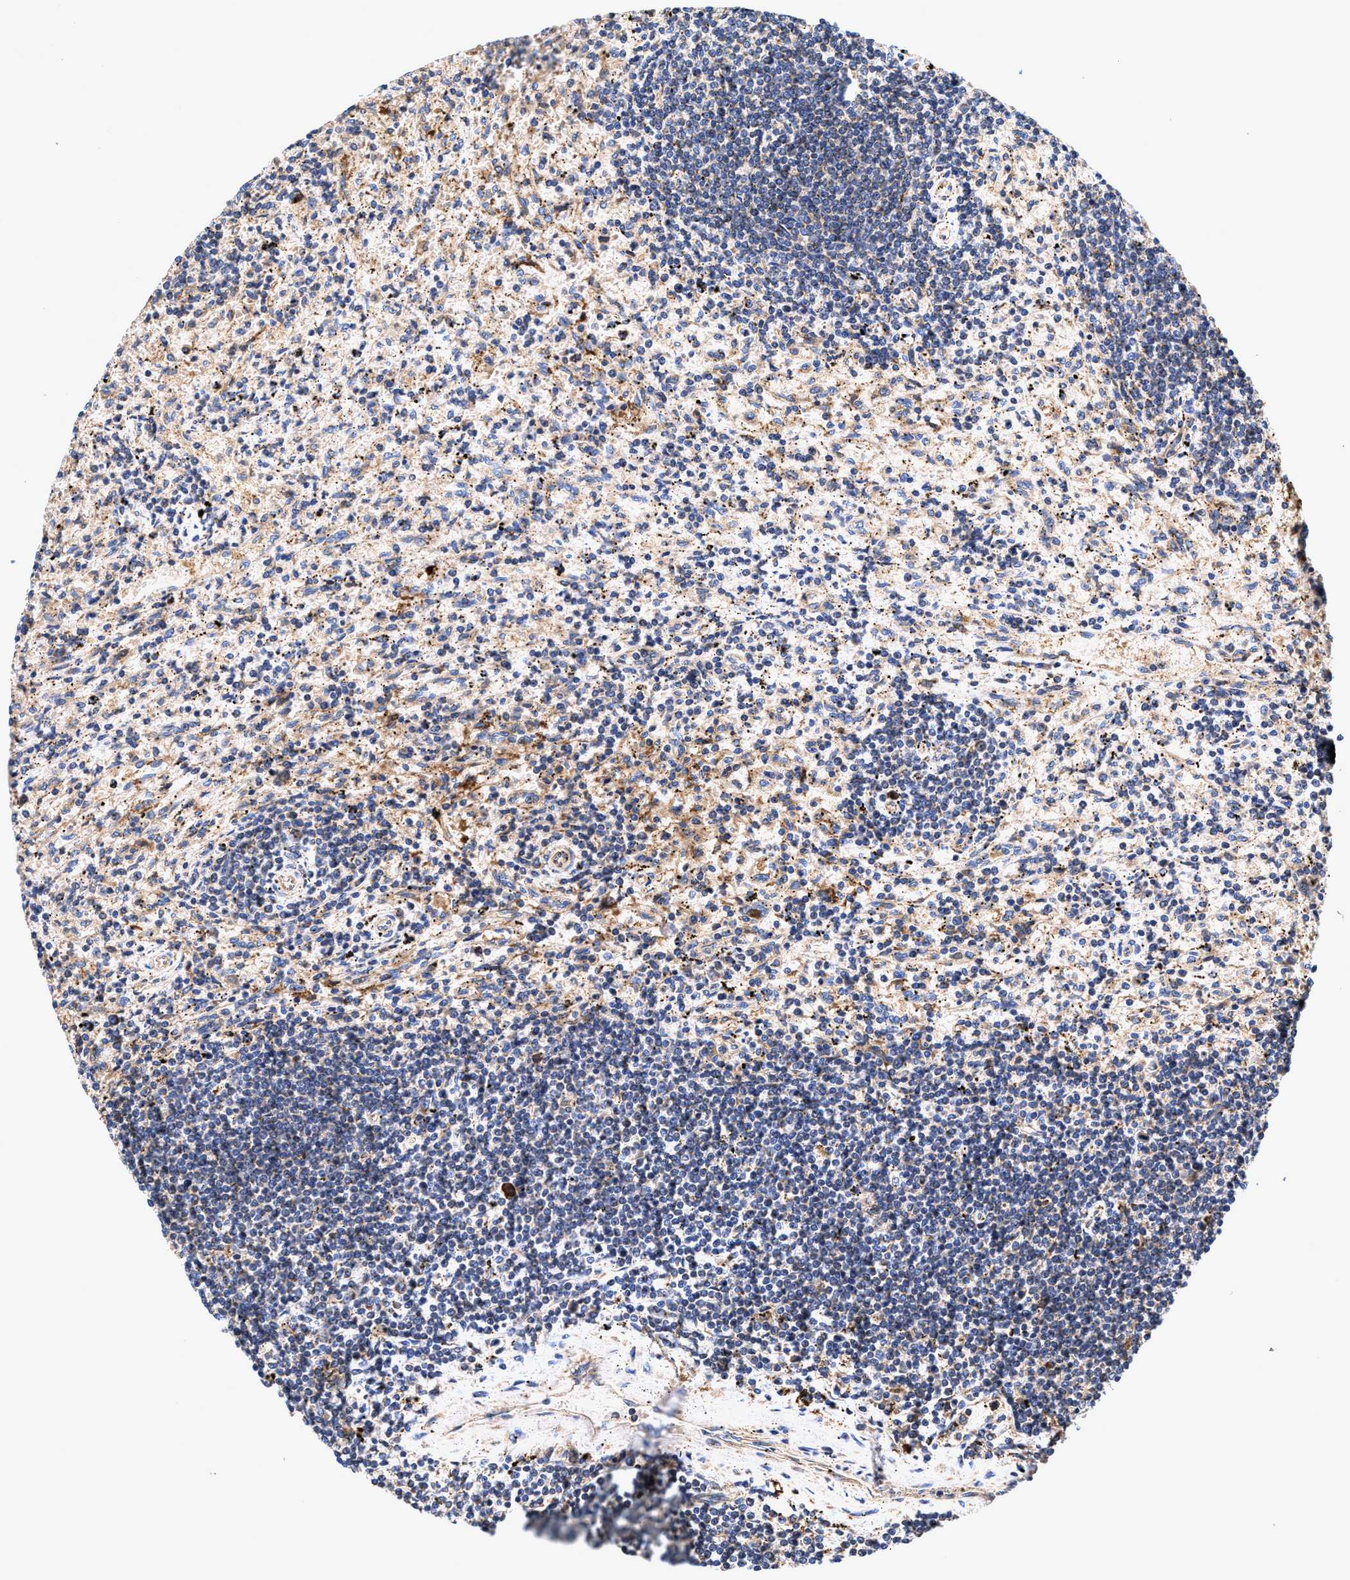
{"staining": {"intensity": "negative", "quantity": "none", "location": "none"}, "tissue": "lymphoma", "cell_type": "Tumor cells", "image_type": "cancer", "snomed": [{"axis": "morphology", "description": "Malignant lymphoma, non-Hodgkin's type, Low grade"}, {"axis": "topography", "description": "Spleen"}], "caption": "Tumor cells are negative for brown protein staining in low-grade malignant lymphoma, non-Hodgkin's type.", "gene": "EFNA4", "patient": {"sex": "male", "age": 76}}